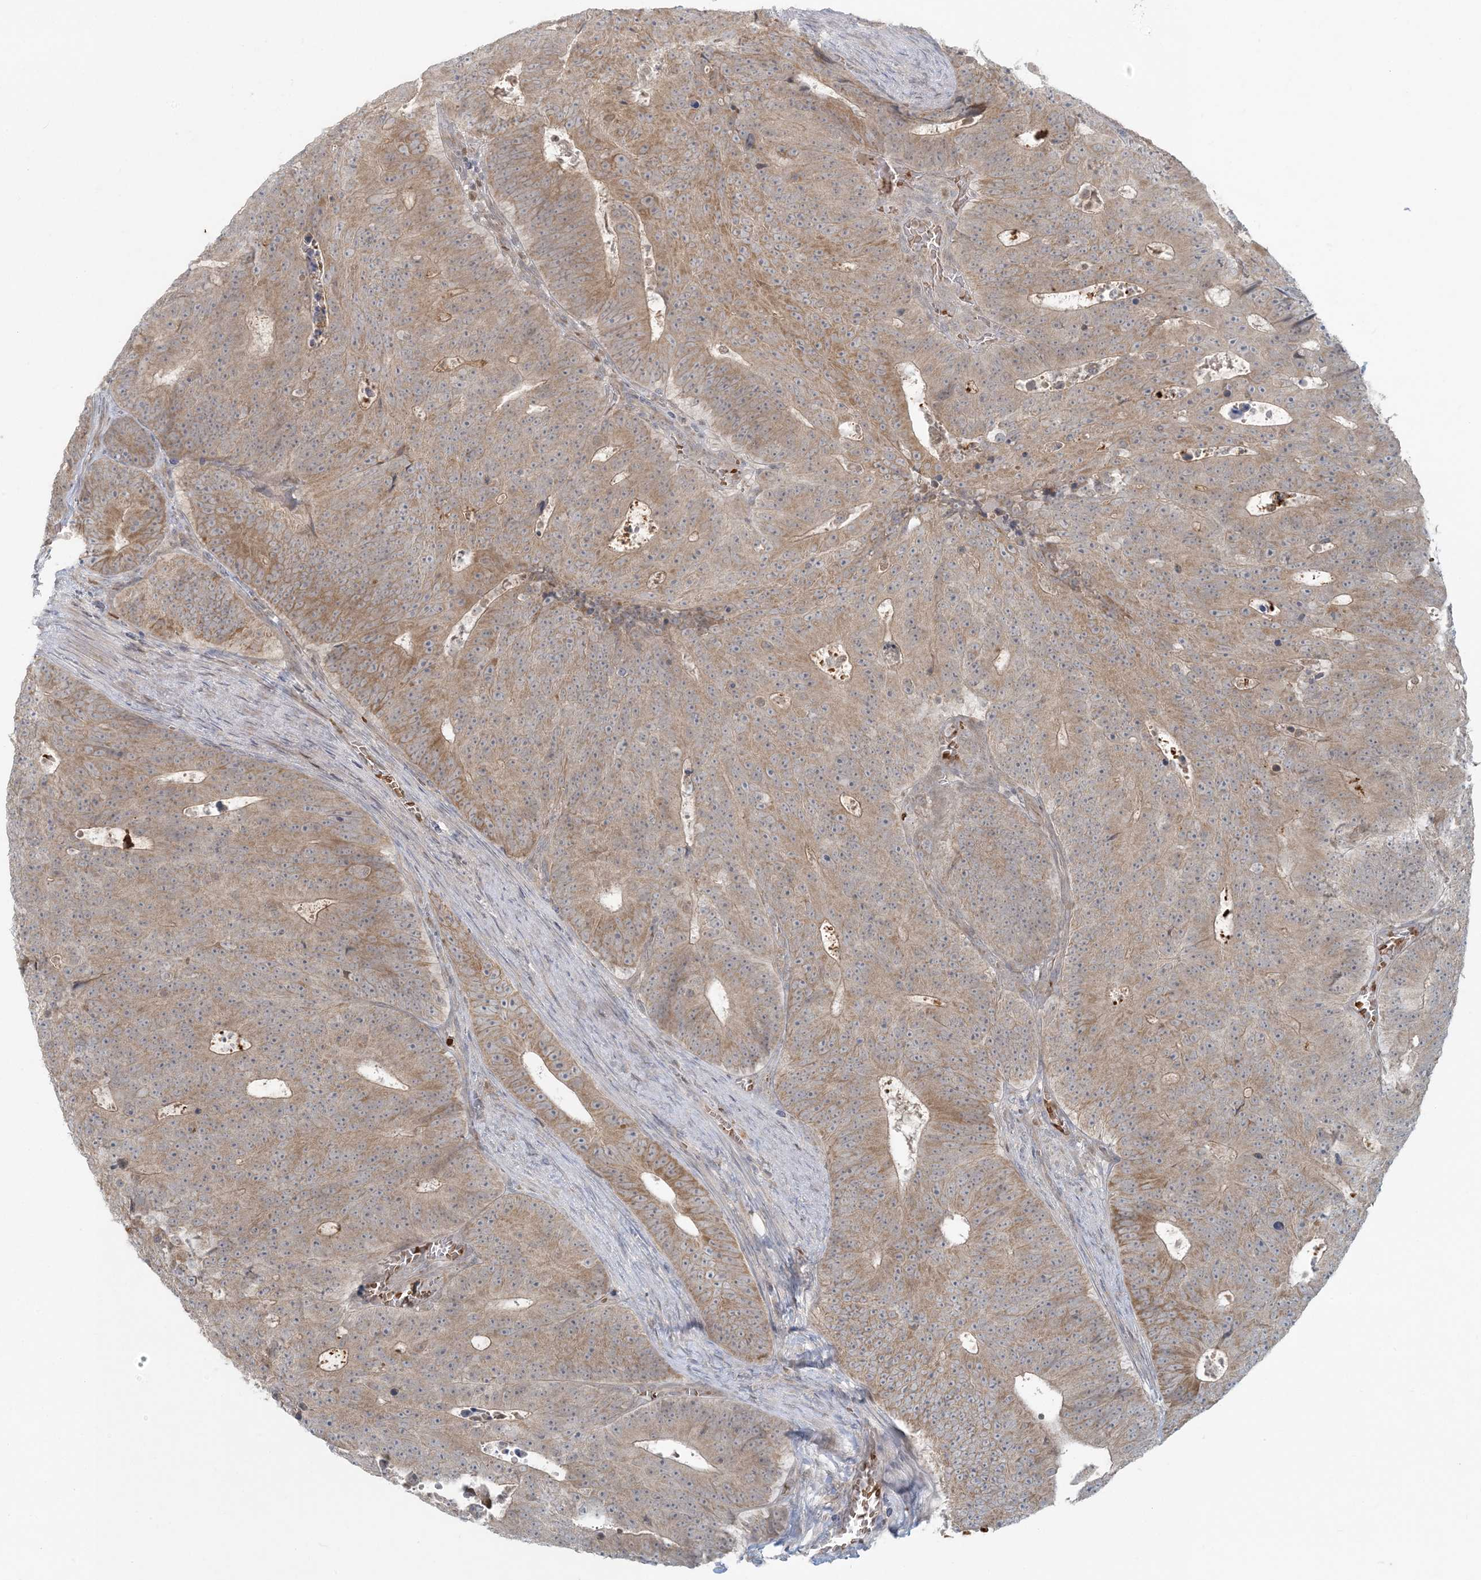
{"staining": {"intensity": "moderate", "quantity": "25%-75%", "location": "cytoplasmic/membranous"}, "tissue": "colorectal cancer", "cell_type": "Tumor cells", "image_type": "cancer", "snomed": [{"axis": "morphology", "description": "Adenocarcinoma, NOS"}, {"axis": "topography", "description": "Colon"}], "caption": "This is a histology image of IHC staining of colorectal cancer, which shows moderate positivity in the cytoplasmic/membranous of tumor cells.", "gene": "CTDNEP1", "patient": {"sex": "male", "age": 87}}